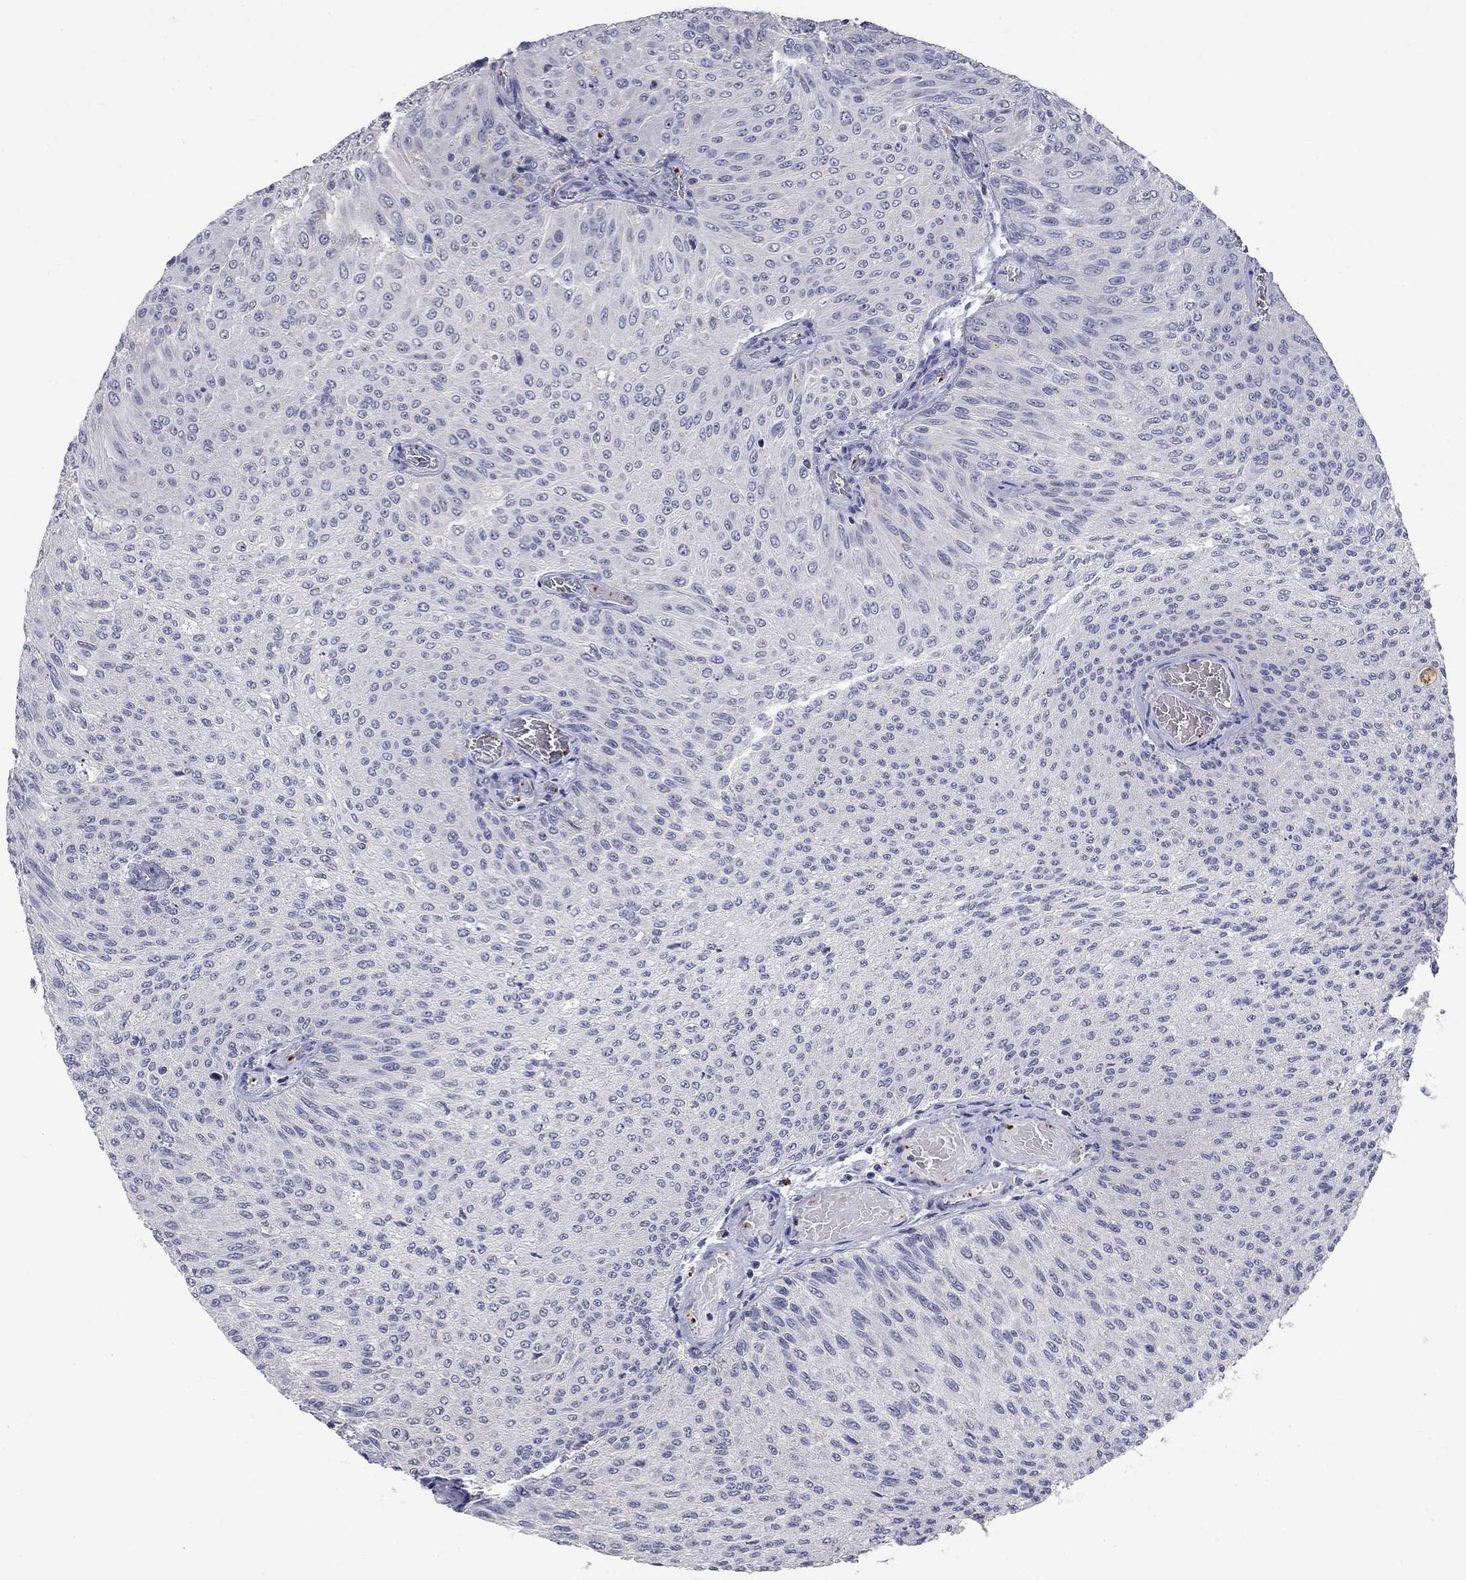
{"staining": {"intensity": "negative", "quantity": "none", "location": "none"}, "tissue": "urothelial cancer", "cell_type": "Tumor cells", "image_type": "cancer", "snomed": [{"axis": "morphology", "description": "Urothelial carcinoma, Low grade"}, {"axis": "topography", "description": "Ureter, NOS"}, {"axis": "topography", "description": "Urinary bladder"}], "caption": "Urothelial carcinoma (low-grade) was stained to show a protein in brown. There is no significant expression in tumor cells. (DAB (3,3'-diaminobenzidine) immunohistochemistry (IHC), high magnification).", "gene": "PLEK", "patient": {"sex": "male", "age": 78}}